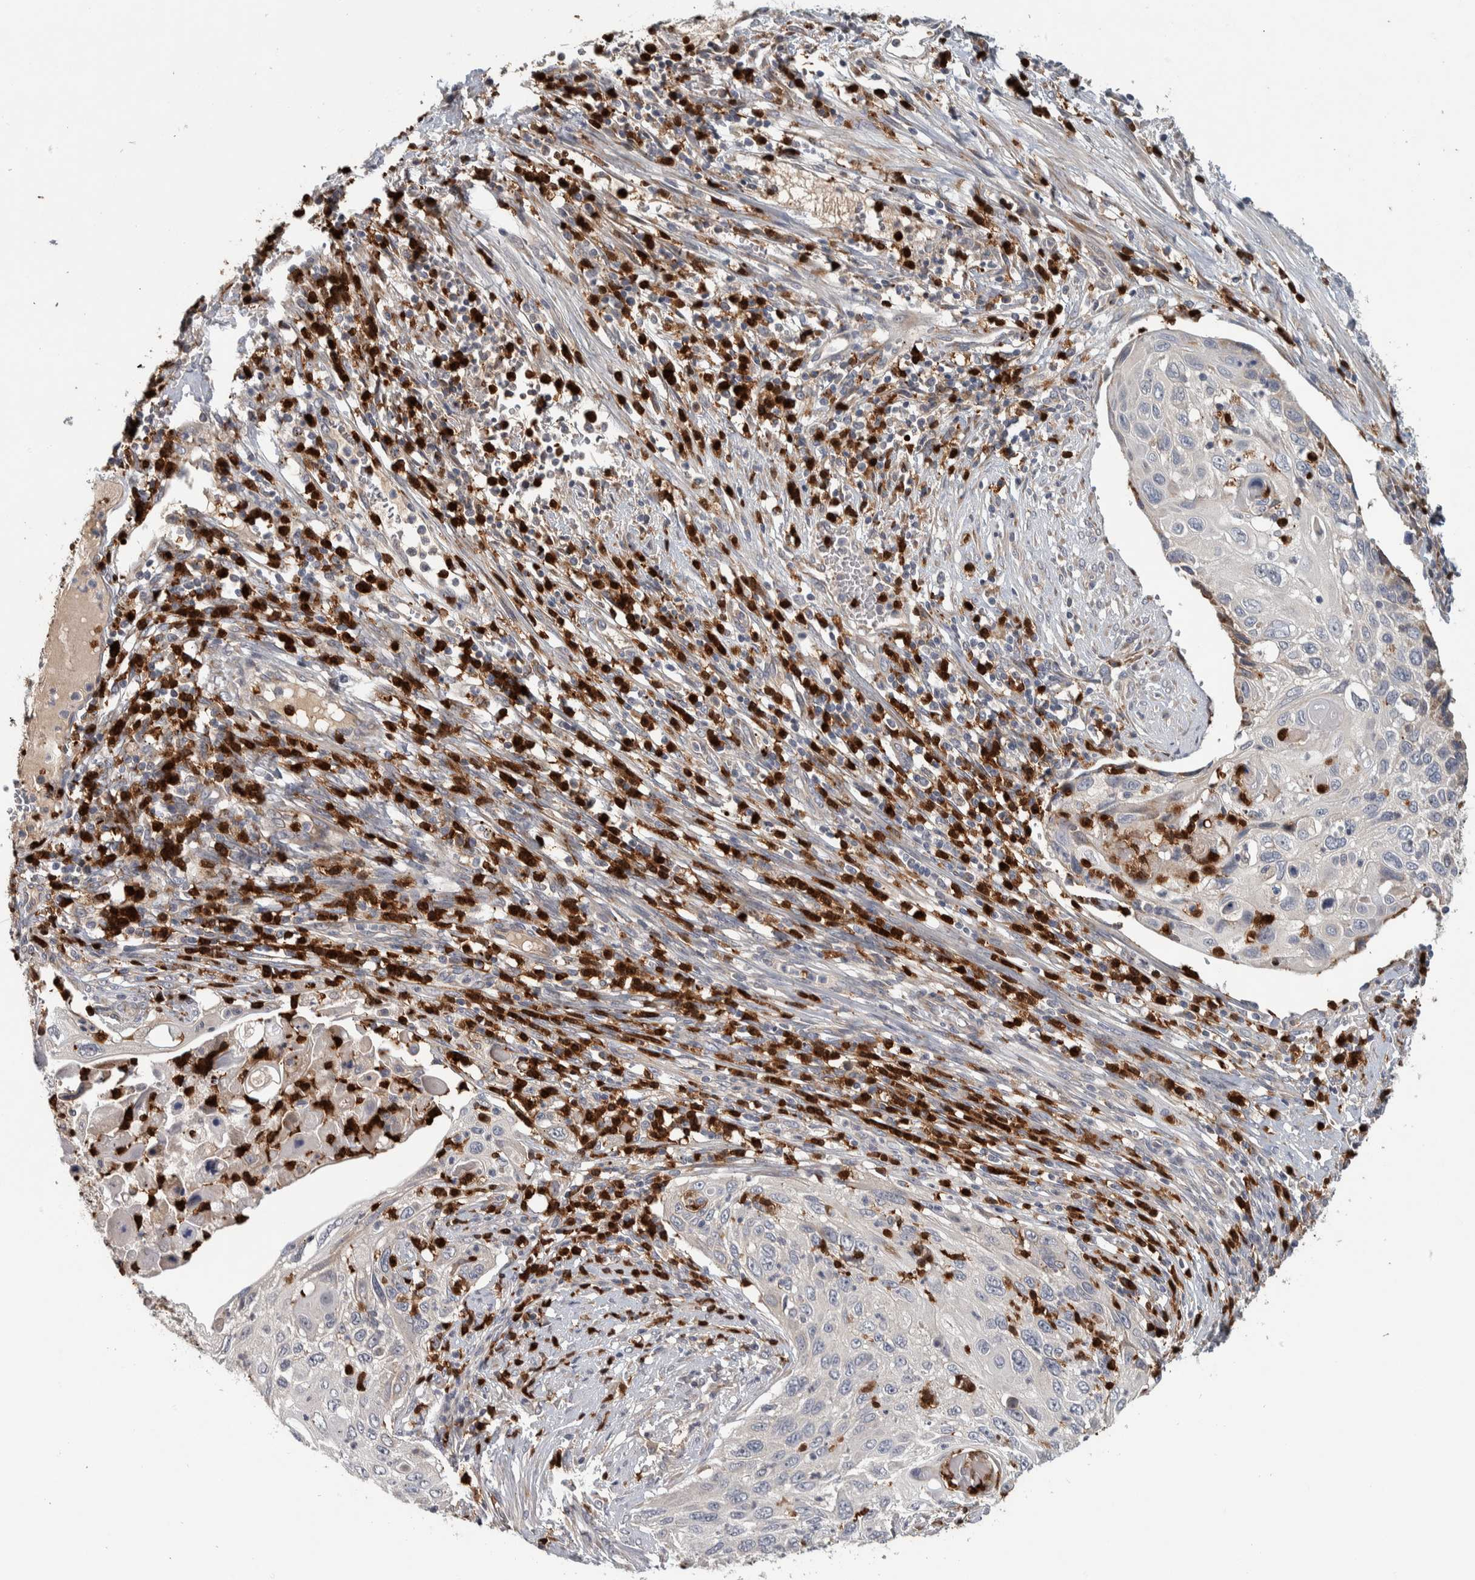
{"staining": {"intensity": "negative", "quantity": "none", "location": "none"}, "tissue": "cervical cancer", "cell_type": "Tumor cells", "image_type": "cancer", "snomed": [{"axis": "morphology", "description": "Squamous cell carcinoma, NOS"}, {"axis": "topography", "description": "Cervix"}], "caption": "IHC photomicrograph of human squamous cell carcinoma (cervical) stained for a protein (brown), which exhibits no expression in tumor cells.", "gene": "ADPRM", "patient": {"sex": "female", "age": 70}}